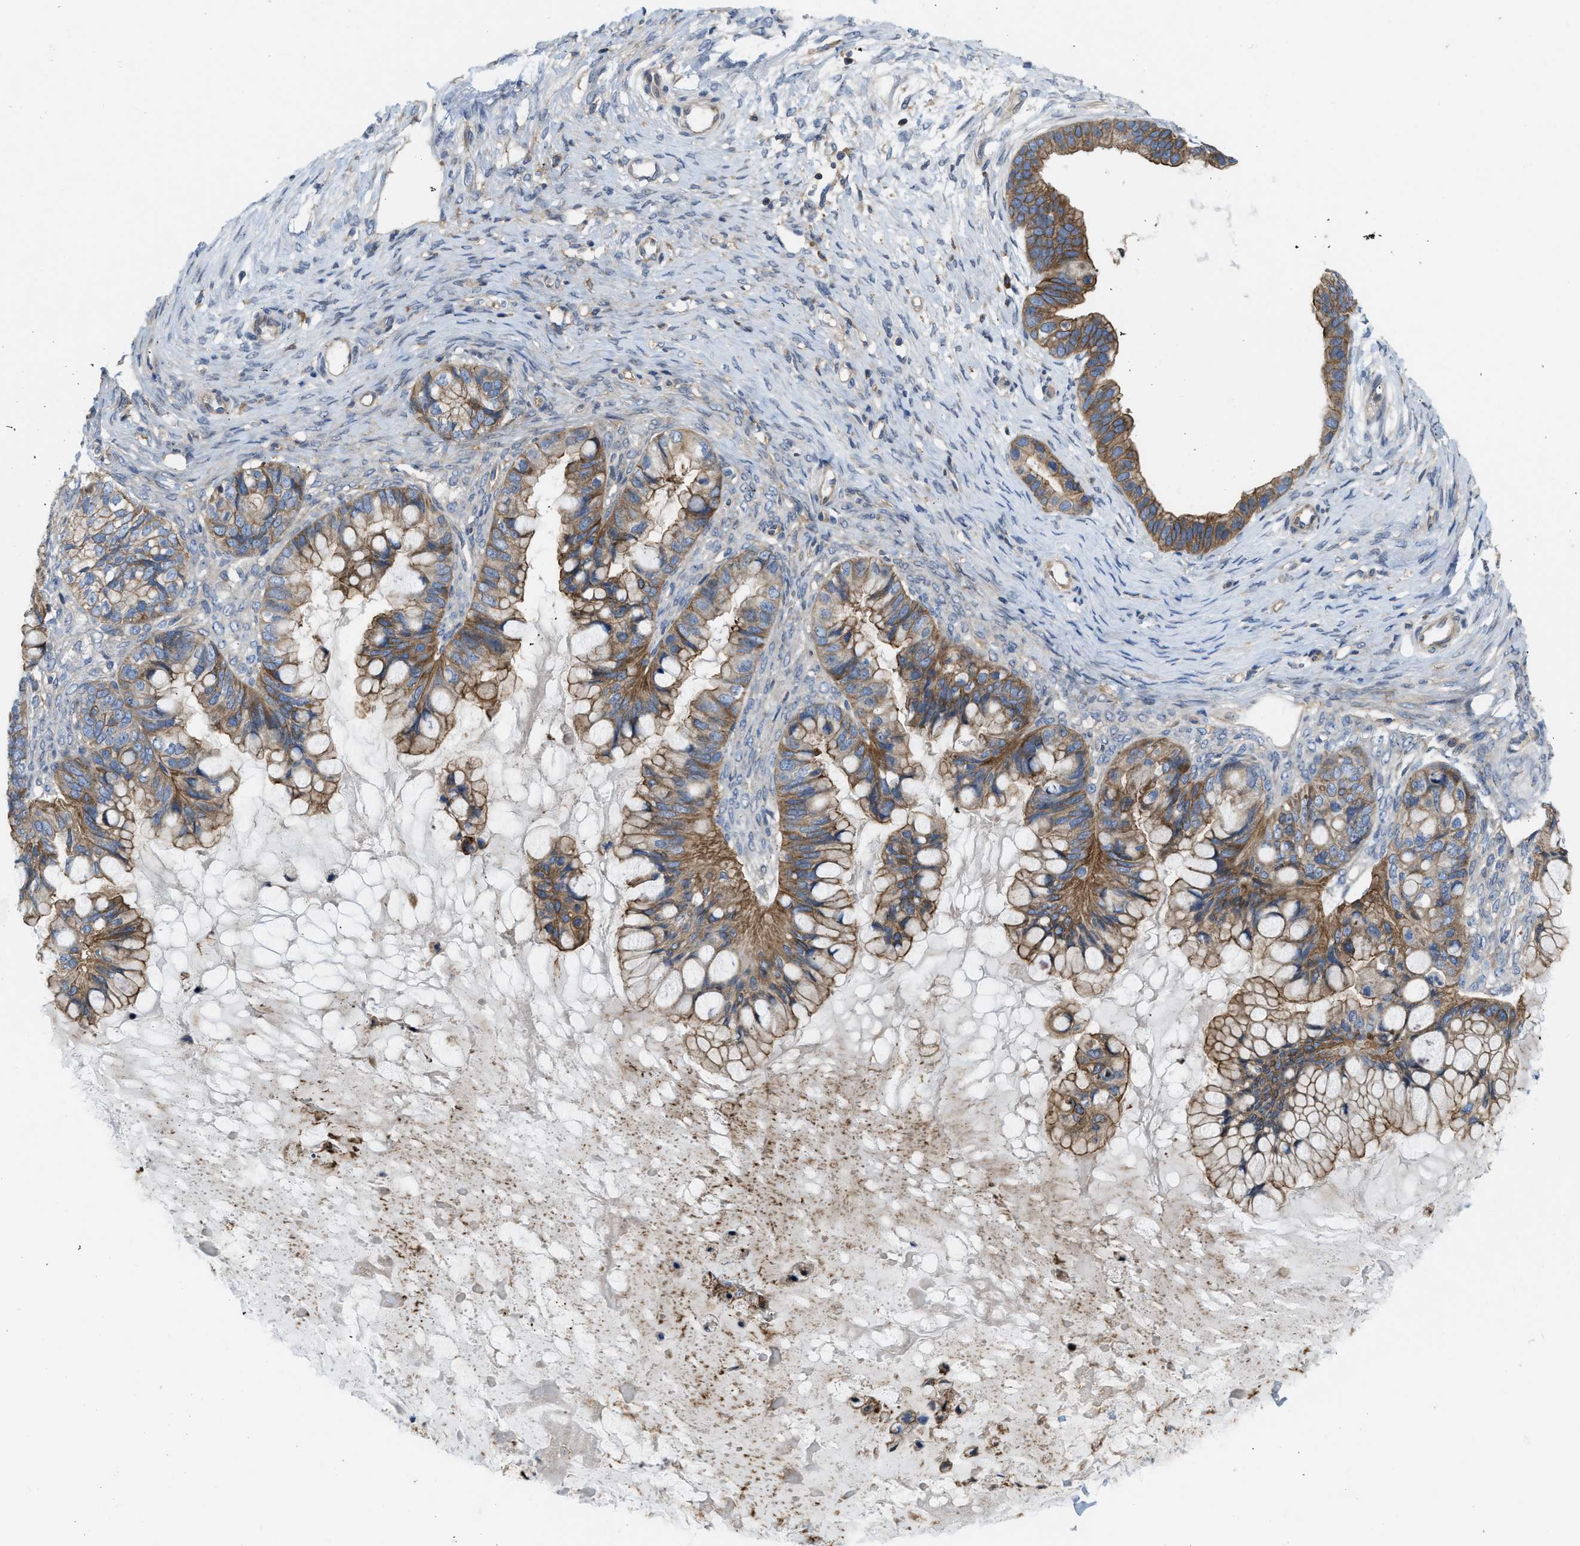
{"staining": {"intensity": "moderate", "quantity": ">75%", "location": "cytoplasmic/membranous"}, "tissue": "ovarian cancer", "cell_type": "Tumor cells", "image_type": "cancer", "snomed": [{"axis": "morphology", "description": "Cystadenocarcinoma, mucinous, NOS"}, {"axis": "topography", "description": "Ovary"}], "caption": "This photomicrograph reveals IHC staining of ovarian cancer, with medium moderate cytoplasmic/membranous expression in approximately >75% of tumor cells.", "gene": "MYO18A", "patient": {"sex": "female", "age": 80}}